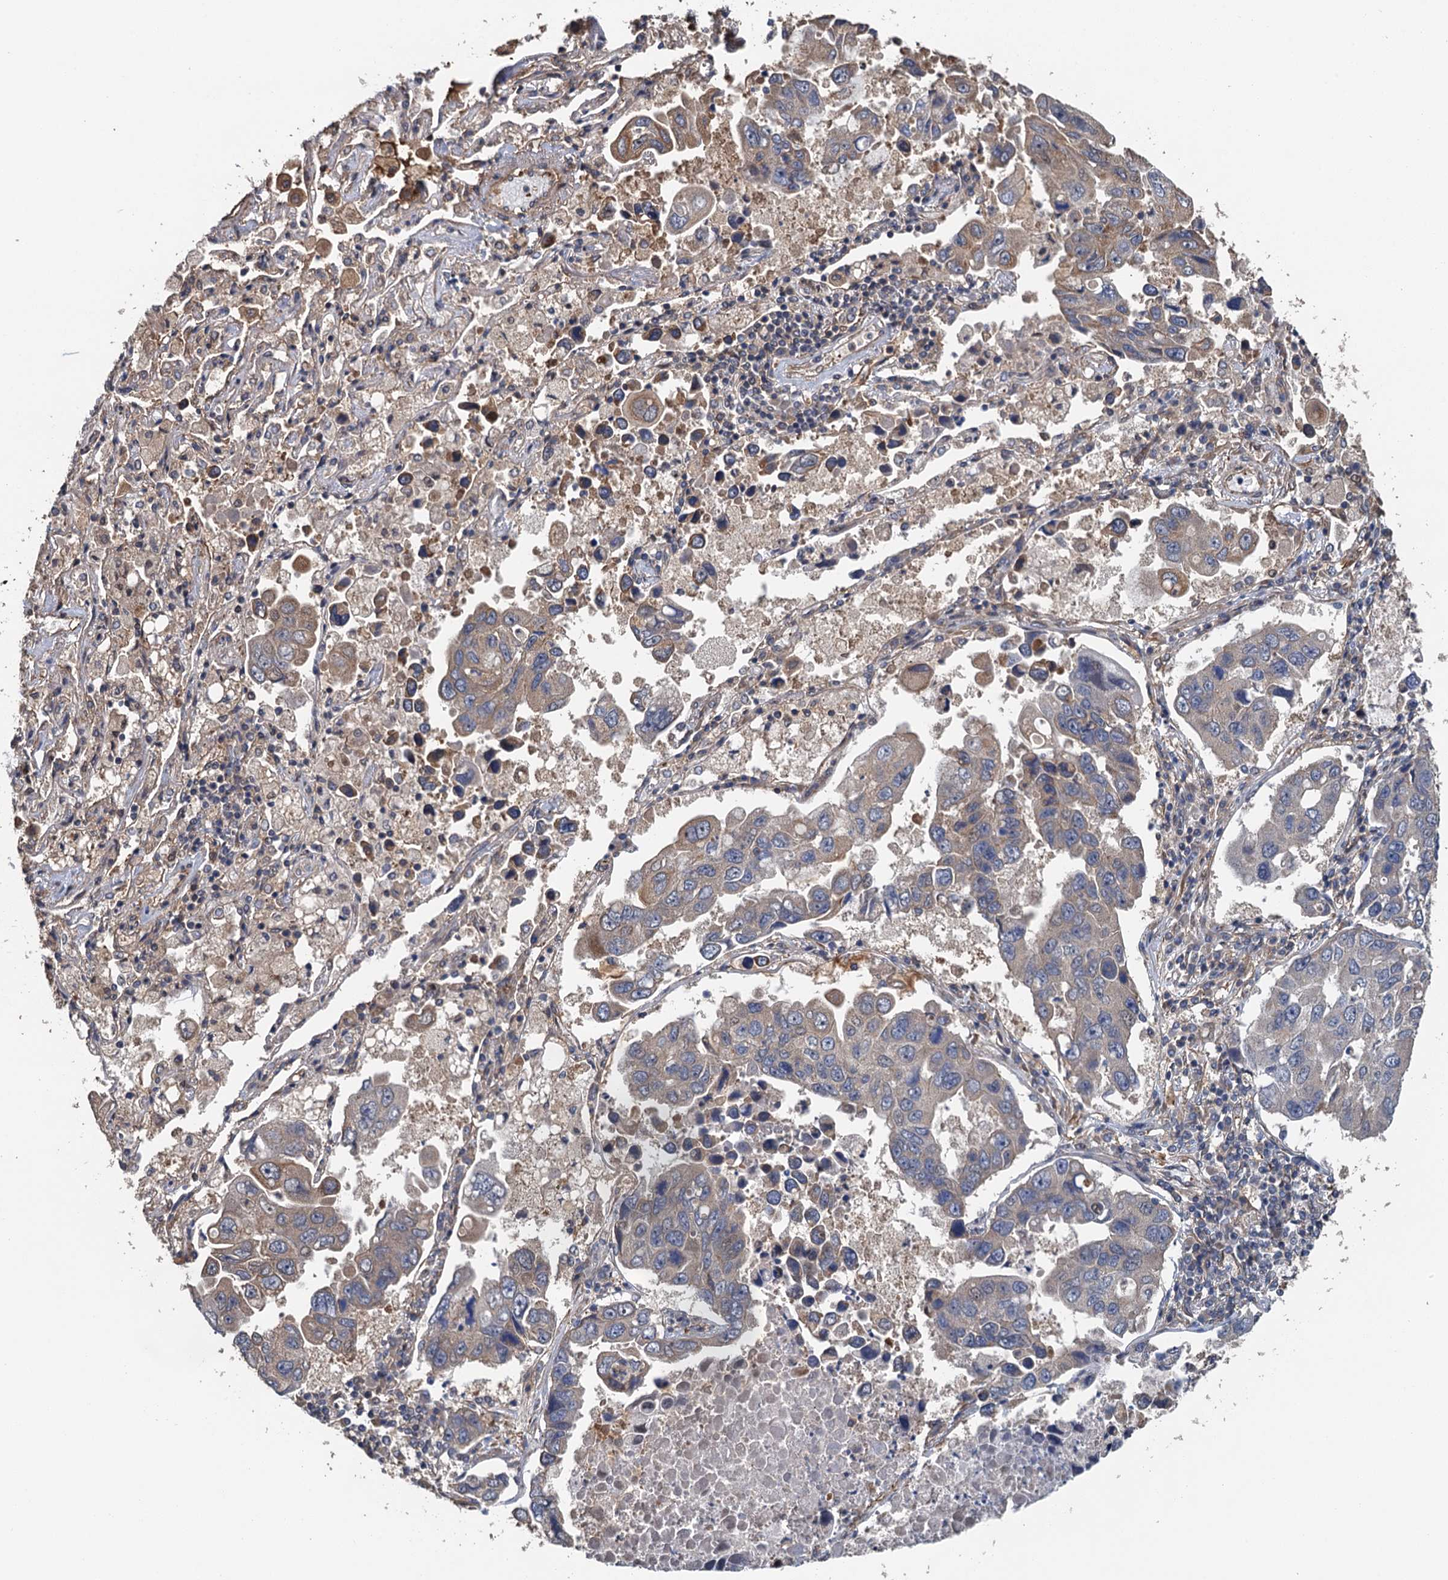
{"staining": {"intensity": "moderate", "quantity": "<25%", "location": "cytoplasmic/membranous"}, "tissue": "lung cancer", "cell_type": "Tumor cells", "image_type": "cancer", "snomed": [{"axis": "morphology", "description": "Adenocarcinoma, NOS"}, {"axis": "topography", "description": "Lung"}], "caption": "Moderate cytoplasmic/membranous expression is present in about <25% of tumor cells in lung adenocarcinoma. The staining was performed using DAB (3,3'-diaminobenzidine) to visualize the protein expression in brown, while the nuclei were stained in blue with hematoxylin (Magnification: 20x).", "gene": "MEAK7", "patient": {"sex": "male", "age": 64}}